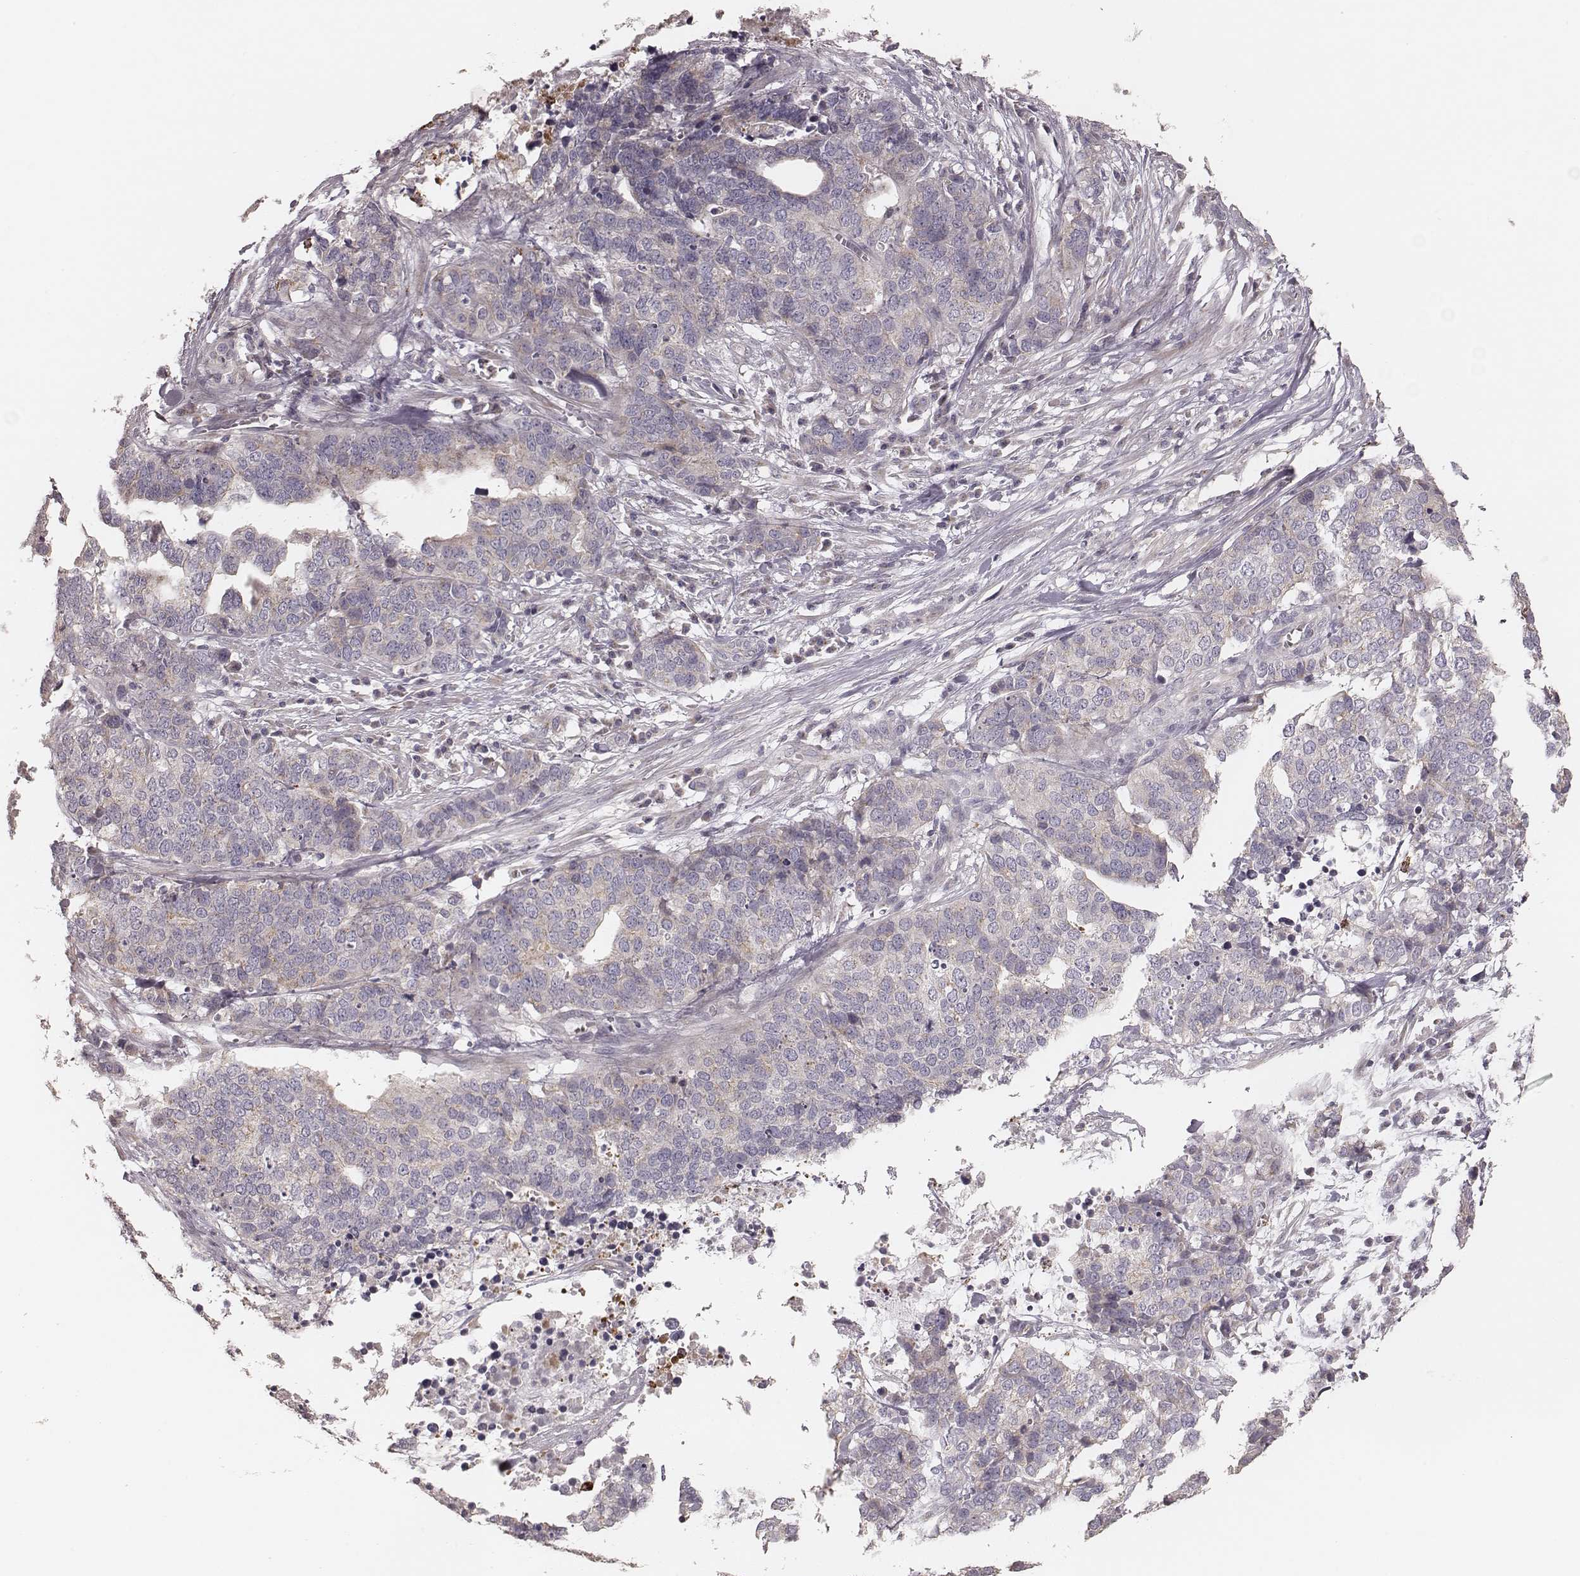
{"staining": {"intensity": "negative", "quantity": "none", "location": "none"}, "tissue": "ovarian cancer", "cell_type": "Tumor cells", "image_type": "cancer", "snomed": [{"axis": "morphology", "description": "Carcinoma, endometroid"}, {"axis": "topography", "description": "Ovary"}], "caption": "IHC image of neoplastic tissue: ovarian cancer stained with DAB (3,3'-diaminobenzidine) displays no significant protein positivity in tumor cells. (DAB IHC with hematoxylin counter stain).", "gene": "ABCA7", "patient": {"sex": "female", "age": 65}}